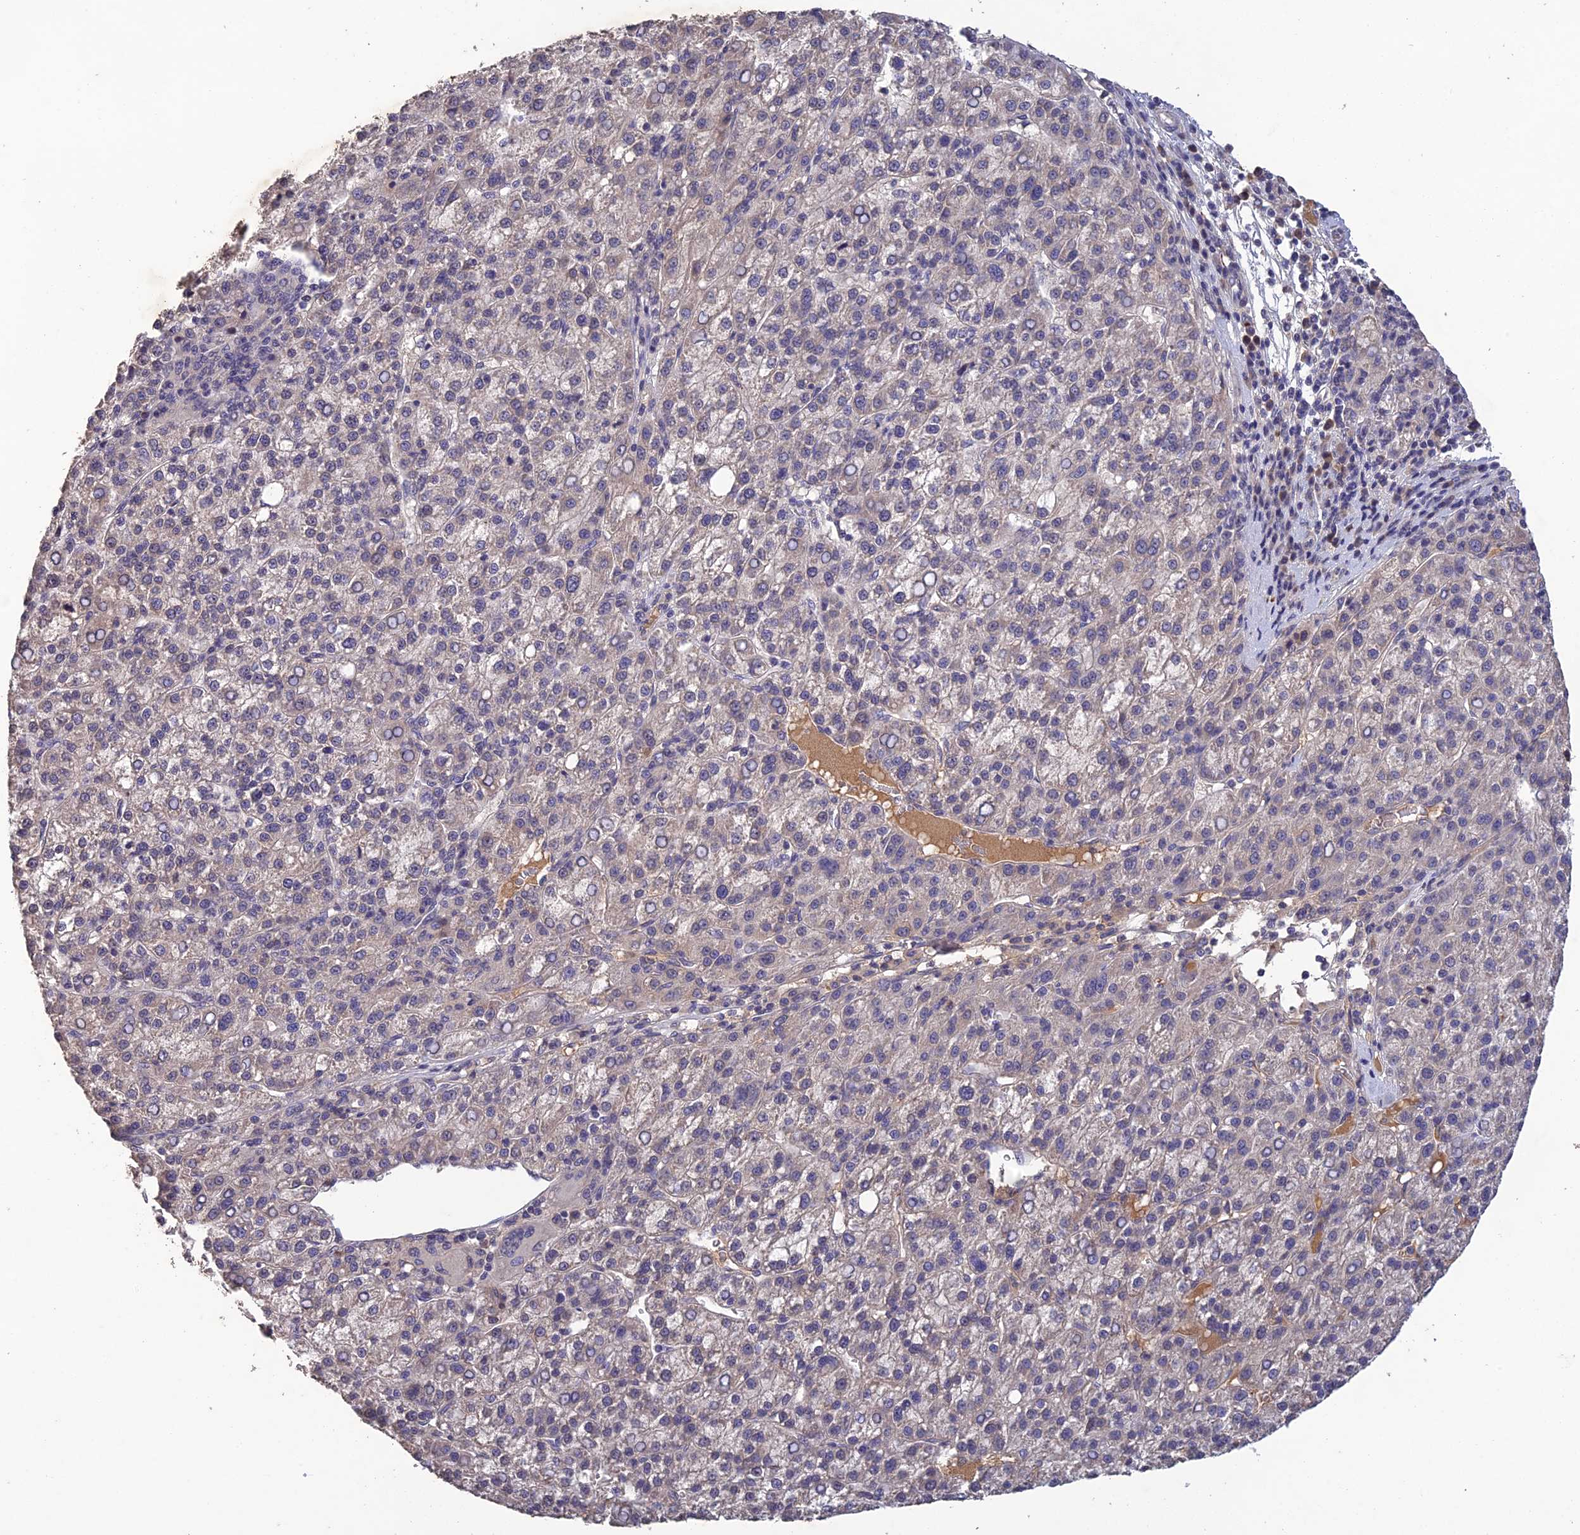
{"staining": {"intensity": "negative", "quantity": "none", "location": "none"}, "tissue": "liver cancer", "cell_type": "Tumor cells", "image_type": "cancer", "snomed": [{"axis": "morphology", "description": "Carcinoma, Hepatocellular, NOS"}, {"axis": "topography", "description": "Liver"}], "caption": "The histopathology image exhibits no significant positivity in tumor cells of liver hepatocellular carcinoma.", "gene": "SLC39A13", "patient": {"sex": "female", "age": 58}}